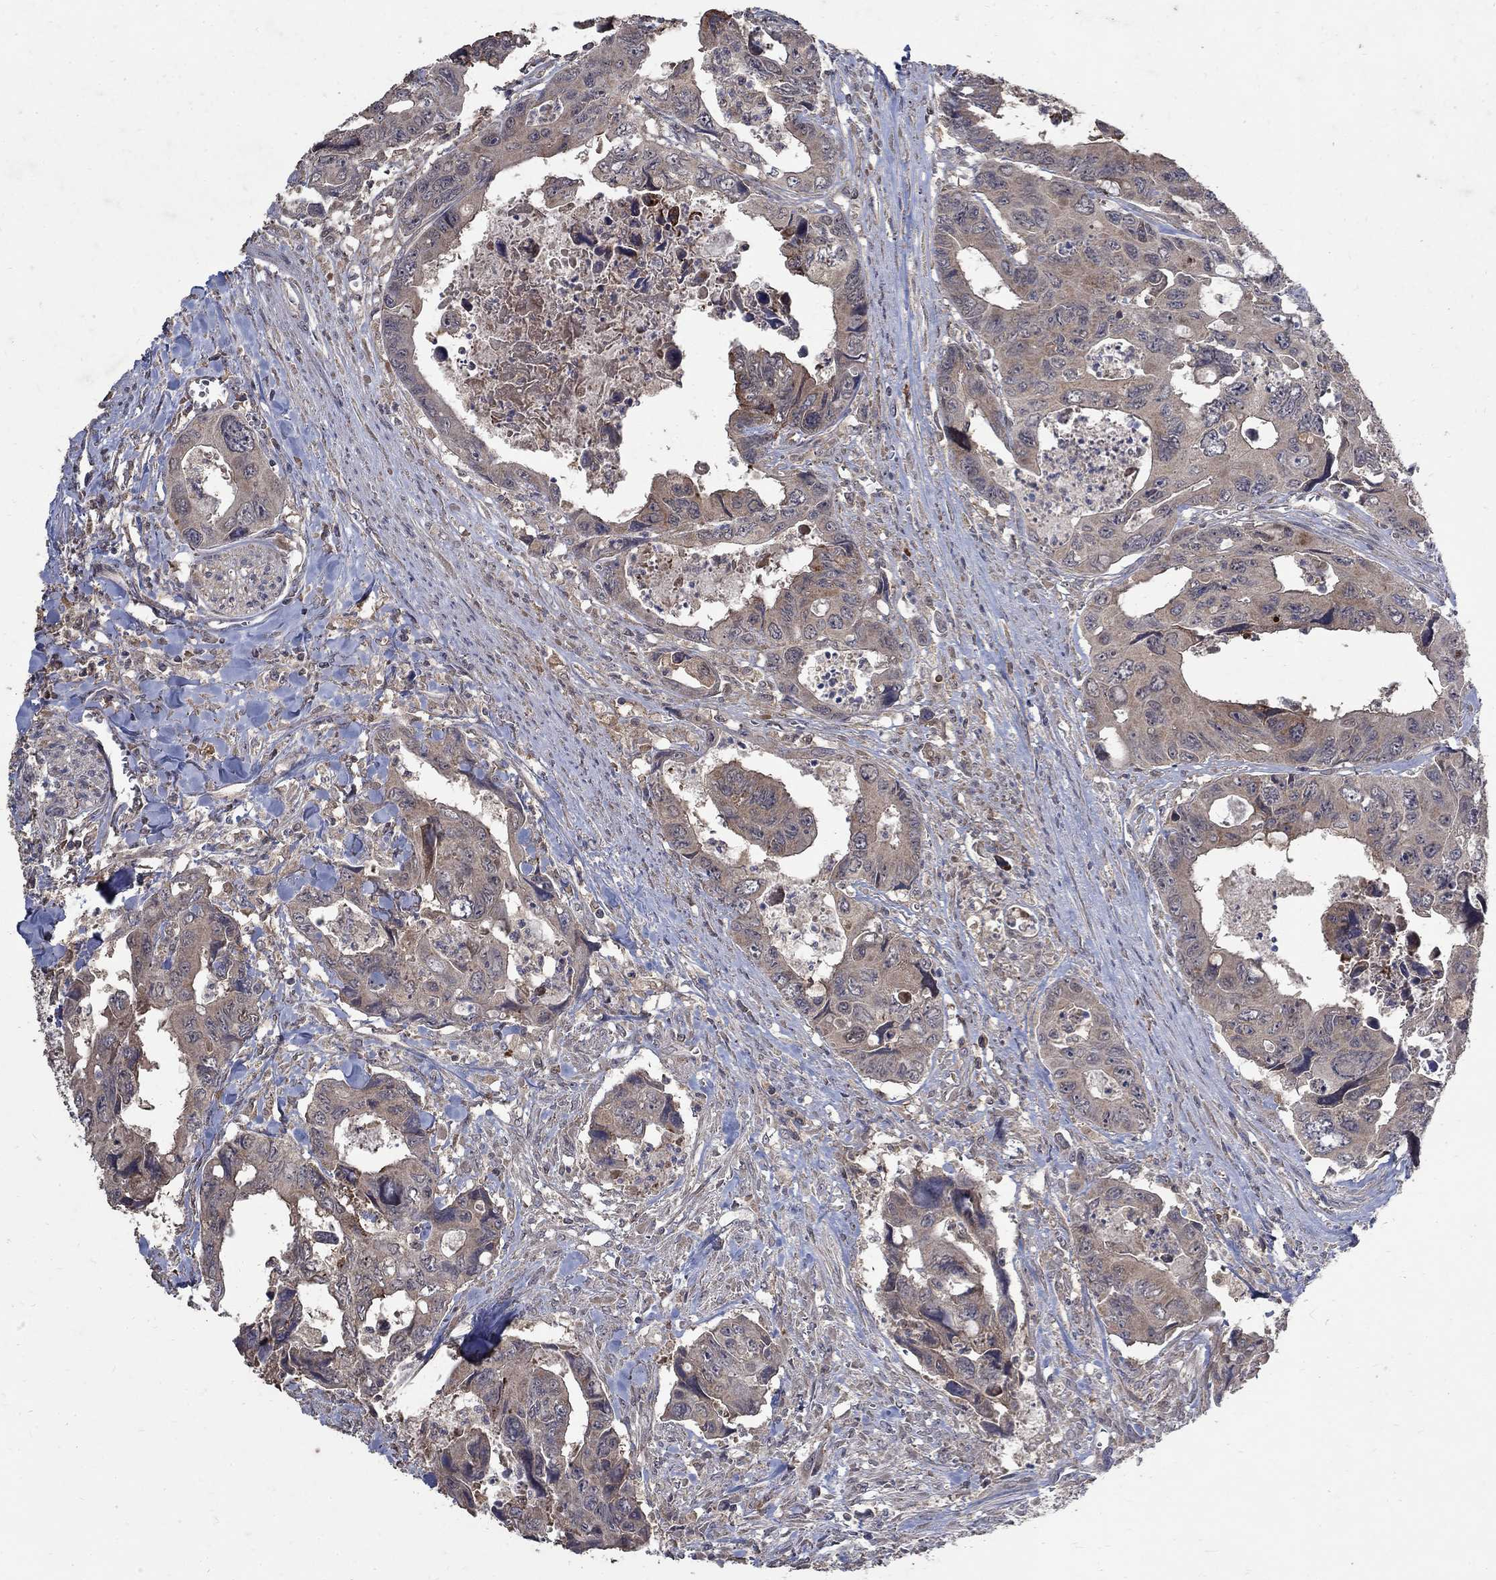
{"staining": {"intensity": "weak", "quantity": "25%-75%", "location": "cytoplasmic/membranous"}, "tissue": "colorectal cancer", "cell_type": "Tumor cells", "image_type": "cancer", "snomed": [{"axis": "morphology", "description": "Adenocarcinoma, NOS"}, {"axis": "topography", "description": "Rectum"}], "caption": "Brown immunohistochemical staining in colorectal cancer (adenocarcinoma) exhibits weak cytoplasmic/membranous expression in about 25%-75% of tumor cells.", "gene": "C17orf75", "patient": {"sex": "male", "age": 62}}